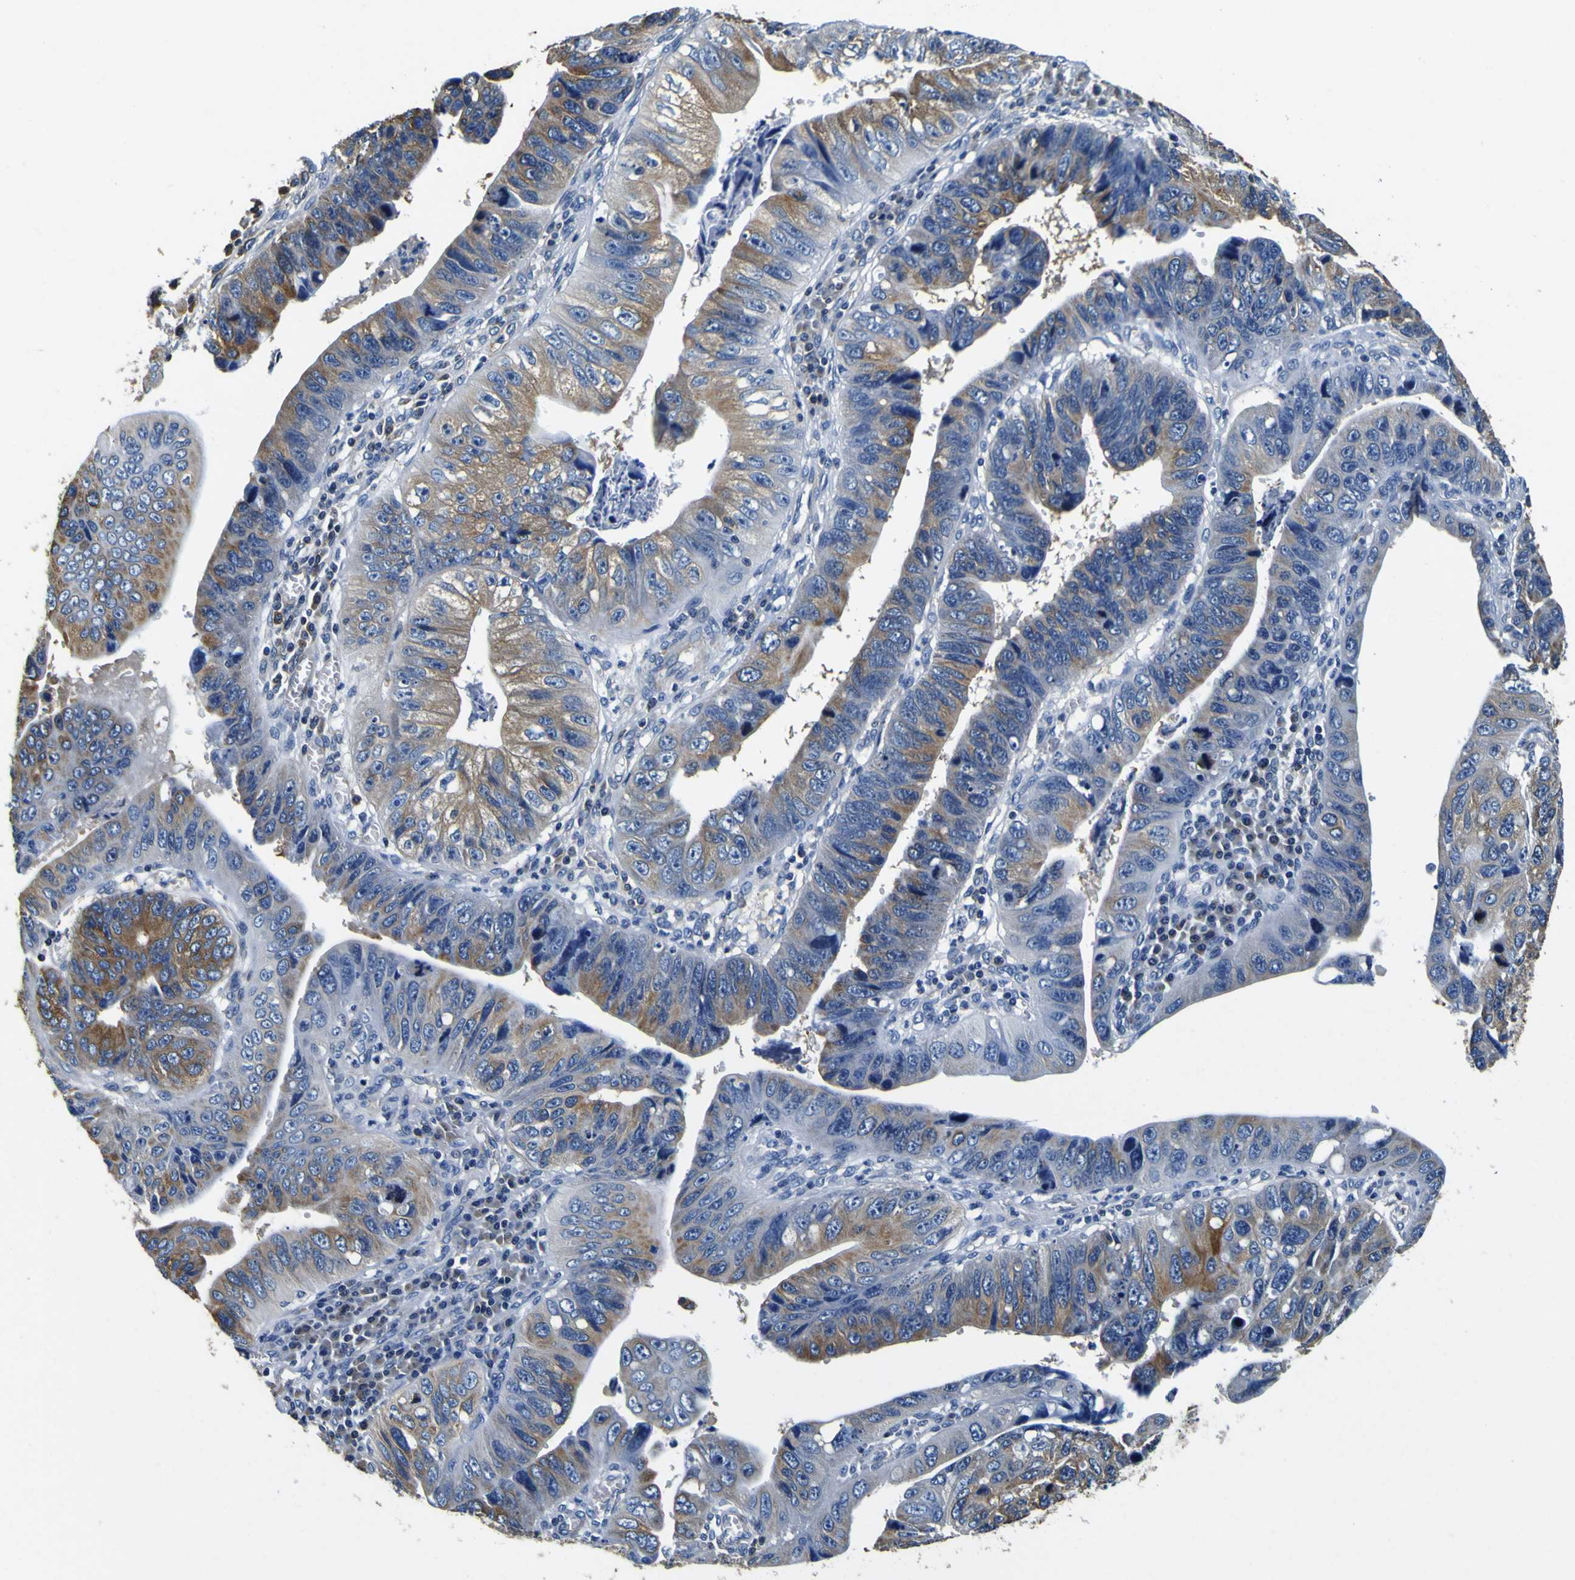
{"staining": {"intensity": "moderate", "quantity": "25%-75%", "location": "cytoplasmic/membranous"}, "tissue": "stomach cancer", "cell_type": "Tumor cells", "image_type": "cancer", "snomed": [{"axis": "morphology", "description": "Adenocarcinoma, NOS"}, {"axis": "topography", "description": "Stomach"}], "caption": "Stomach adenocarcinoma stained for a protein (brown) displays moderate cytoplasmic/membranous positive expression in approximately 25%-75% of tumor cells.", "gene": "TUBA1B", "patient": {"sex": "male", "age": 59}}